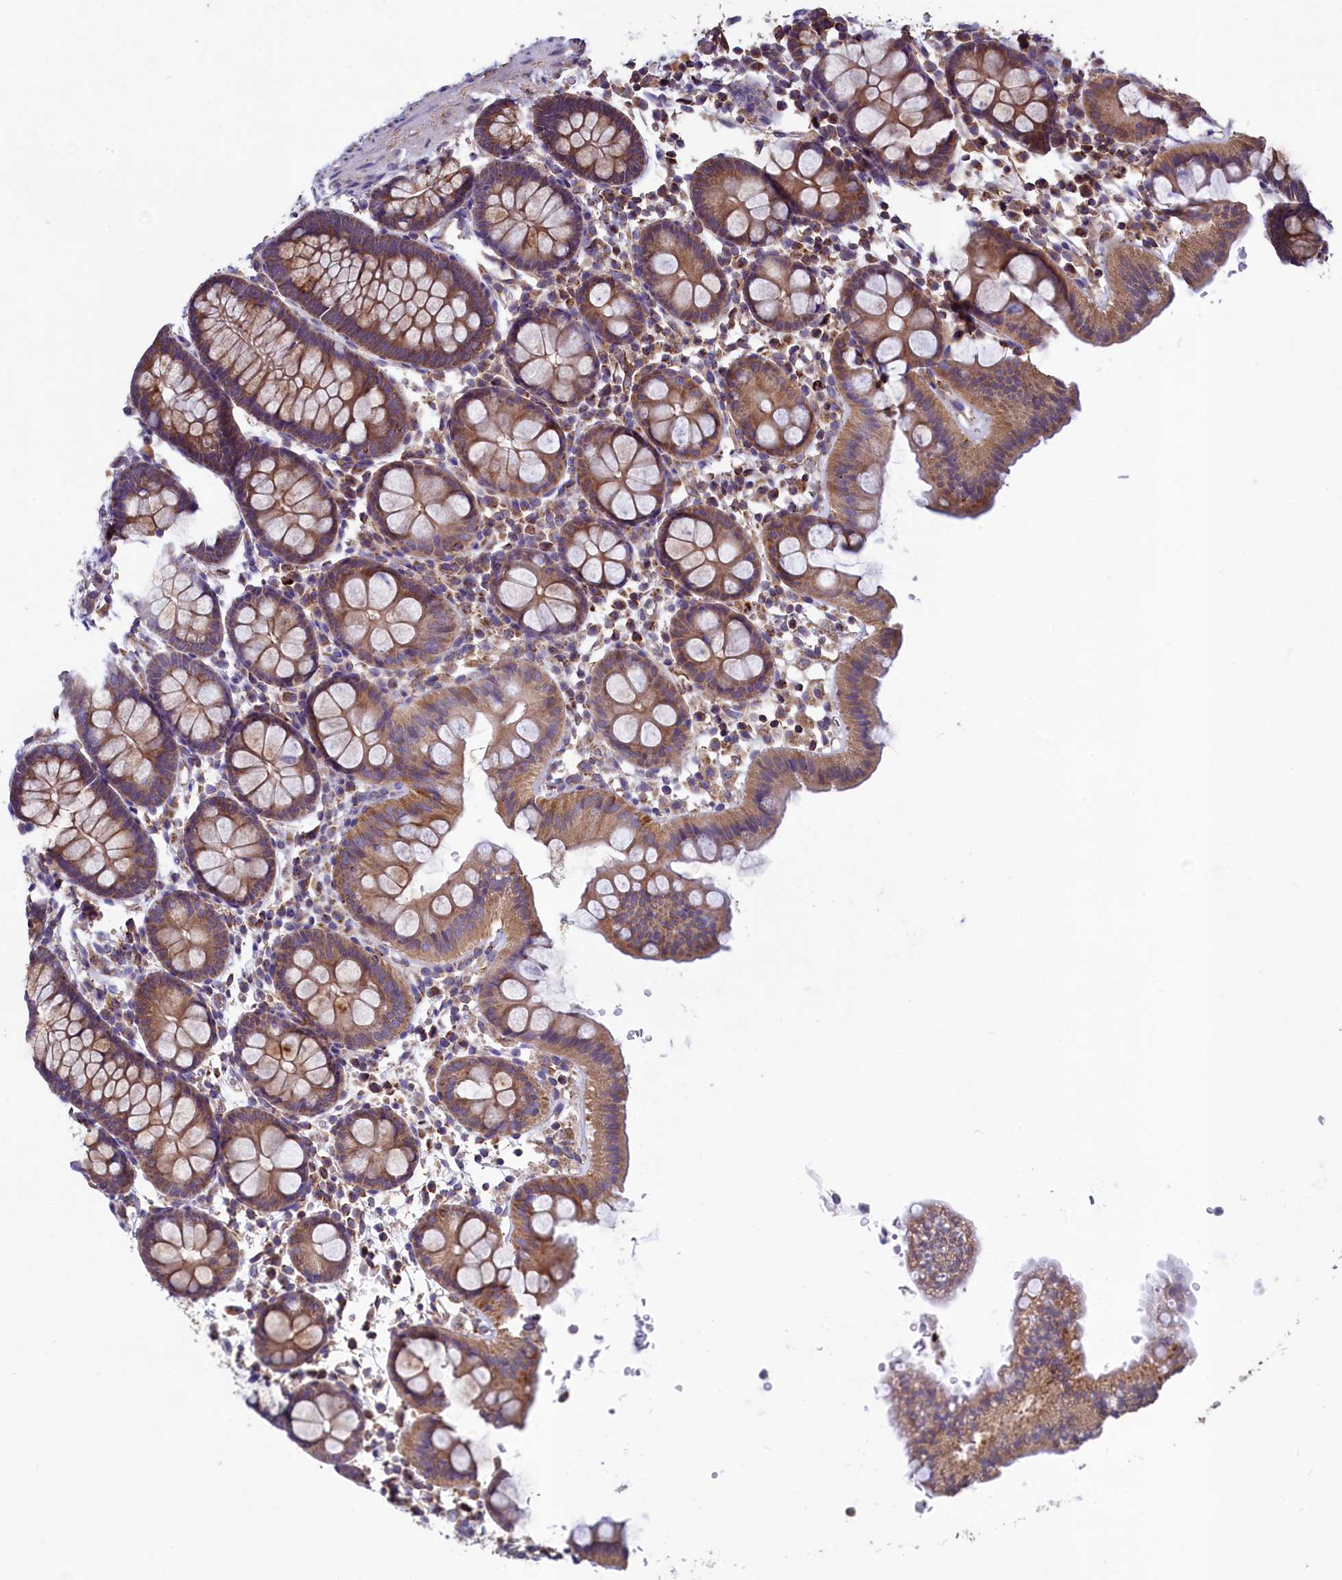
{"staining": {"intensity": "weak", "quantity": ">75%", "location": "cytoplasmic/membranous"}, "tissue": "colon", "cell_type": "Endothelial cells", "image_type": "normal", "snomed": [{"axis": "morphology", "description": "Normal tissue, NOS"}, {"axis": "topography", "description": "Colon"}], "caption": "Colon stained with DAB (3,3'-diaminobenzidine) immunohistochemistry demonstrates low levels of weak cytoplasmic/membranous expression in about >75% of endothelial cells.", "gene": "SPATA2L", "patient": {"sex": "male", "age": 75}}